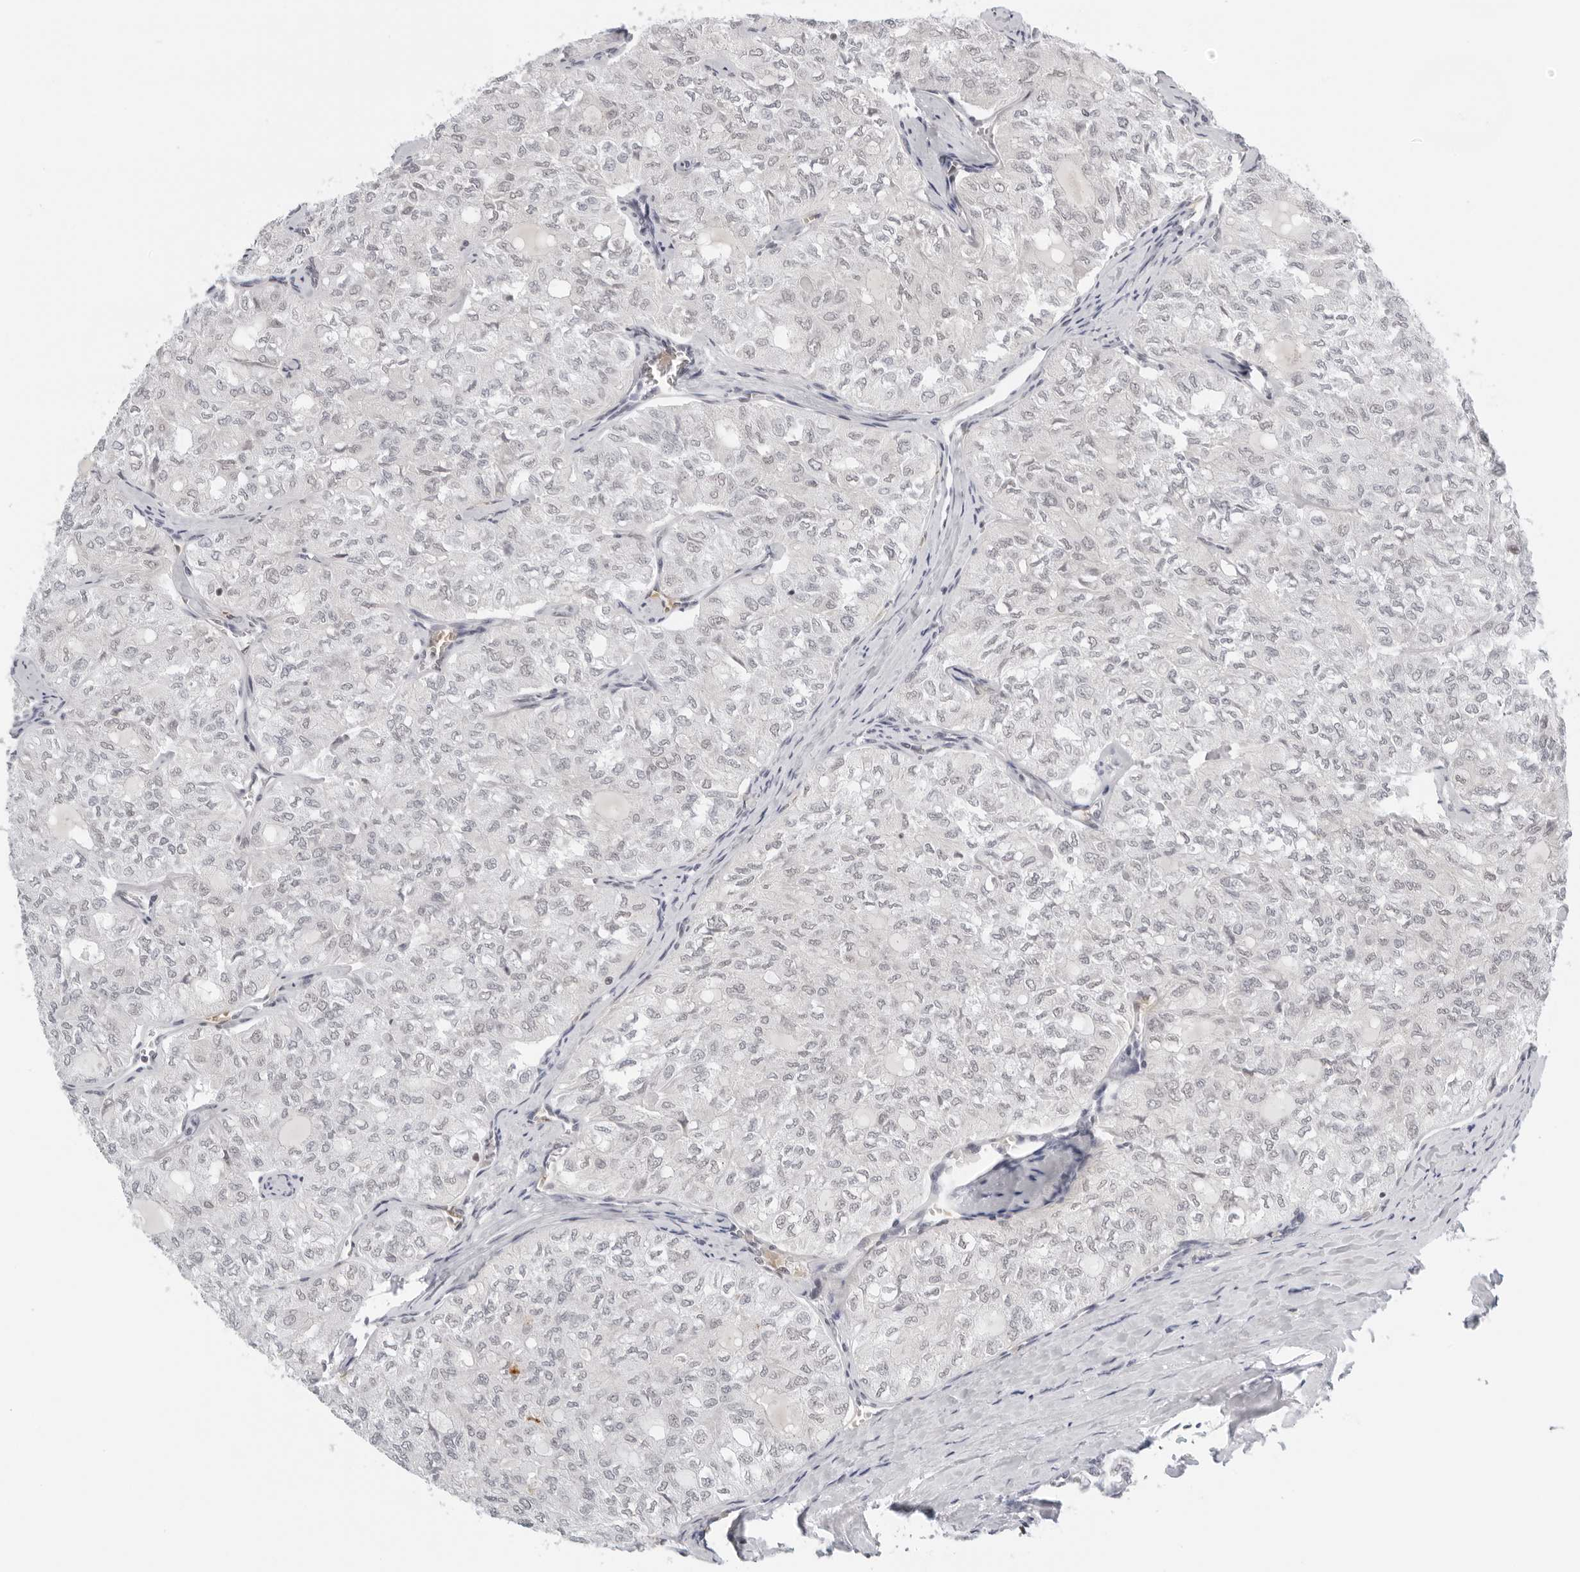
{"staining": {"intensity": "negative", "quantity": "none", "location": "none"}, "tissue": "thyroid cancer", "cell_type": "Tumor cells", "image_type": "cancer", "snomed": [{"axis": "morphology", "description": "Follicular adenoma carcinoma, NOS"}, {"axis": "topography", "description": "Thyroid gland"}], "caption": "Photomicrograph shows no significant protein expression in tumor cells of thyroid cancer (follicular adenoma carcinoma).", "gene": "TOX4", "patient": {"sex": "male", "age": 75}}